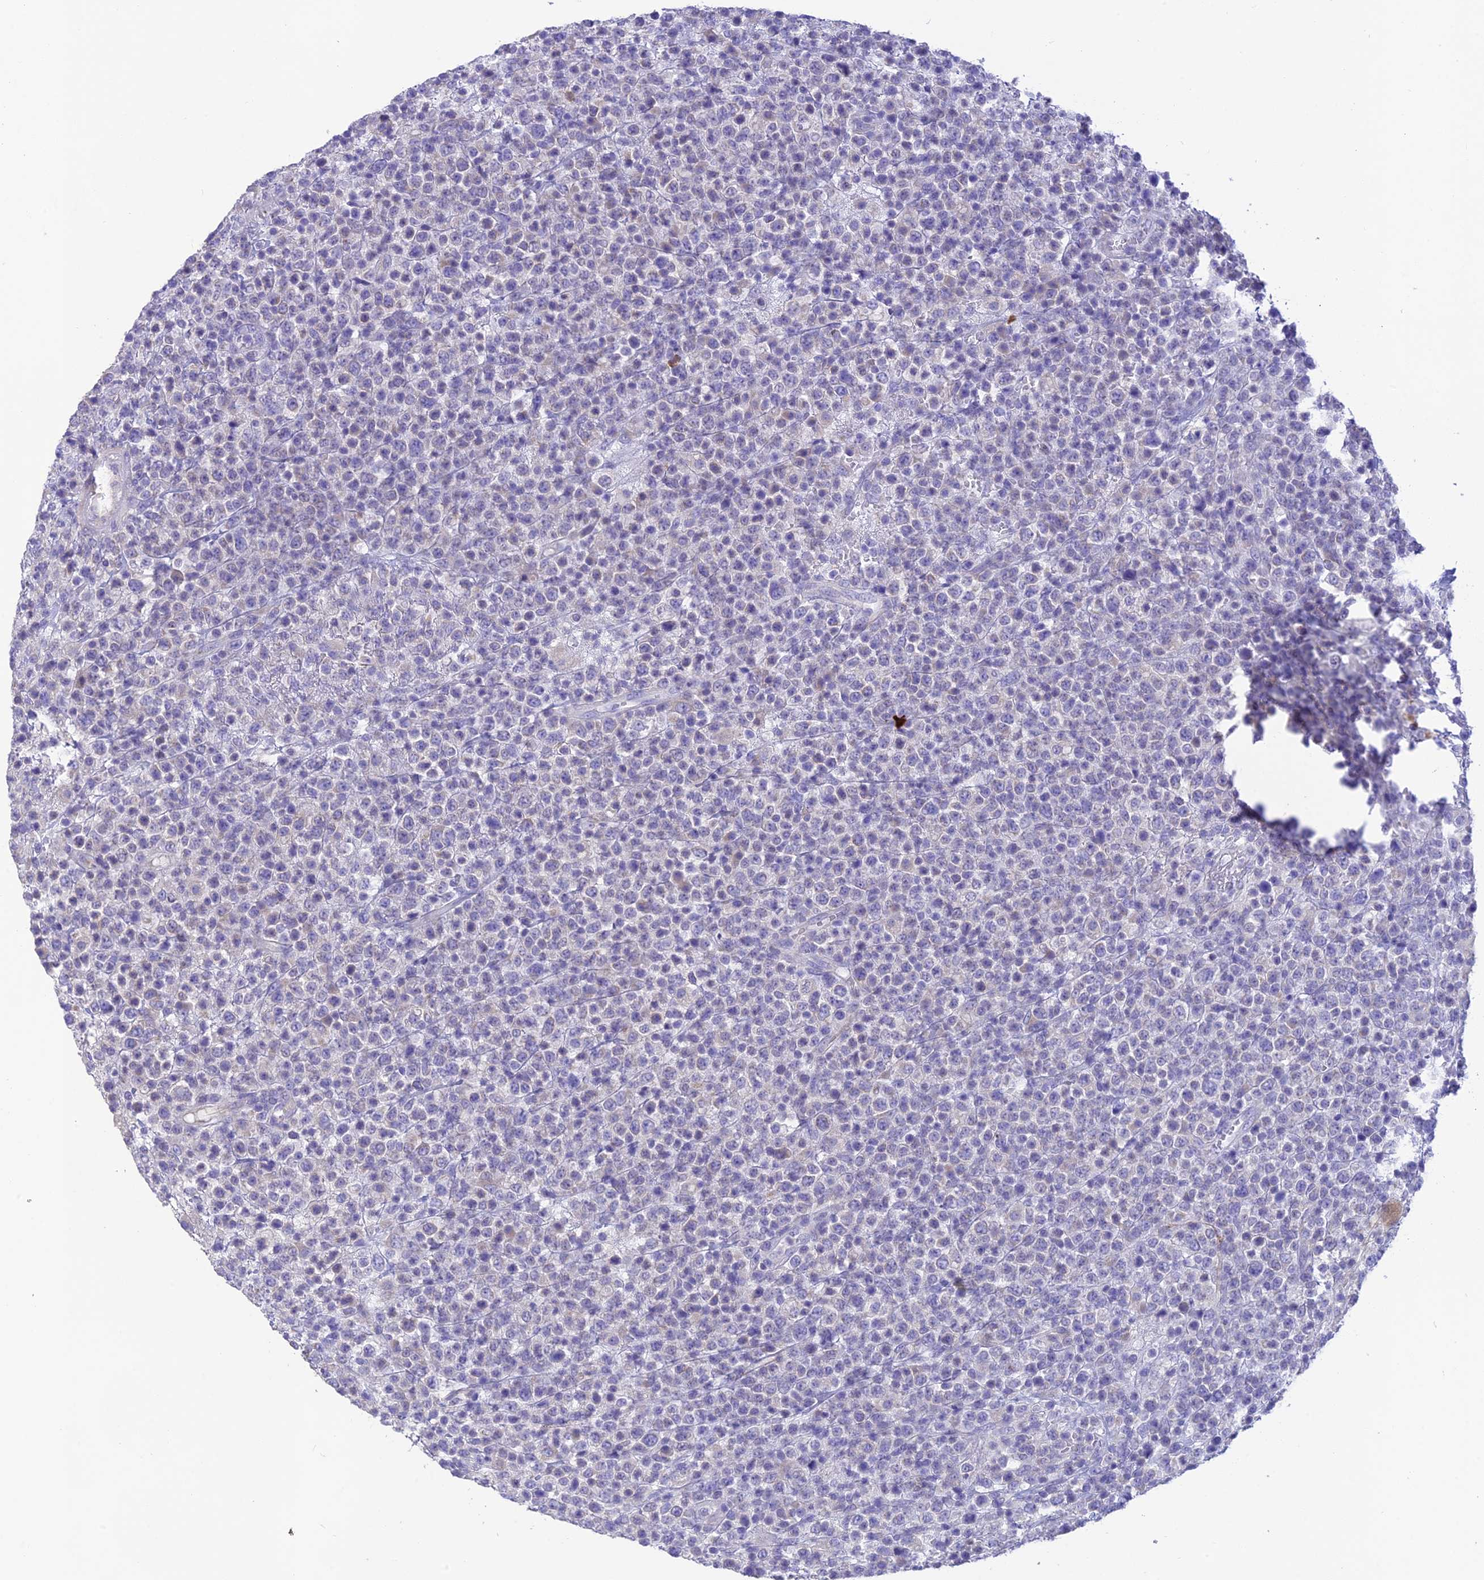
{"staining": {"intensity": "negative", "quantity": "none", "location": "none"}, "tissue": "lymphoma", "cell_type": "Tumor cells", "image_type": "cancer", "snomed": [{"axis": "morphology", "description": "Malignant lymphoma, non-Hodgkin's type, High grade"}, {"axis": "topography", "description": "Colon"}], "caption": "Immunohistochemistry micrograph of neoplastic tissue: human malignant lymphoma, non-Hodgkin's type (high-grade) stained with DAB (3,3'-diaminobenzidine) demonstrates no significant protein expression in tumor cells.", "gene": "HSD17B2", "patient": {"sex": "female", "age": 53}}